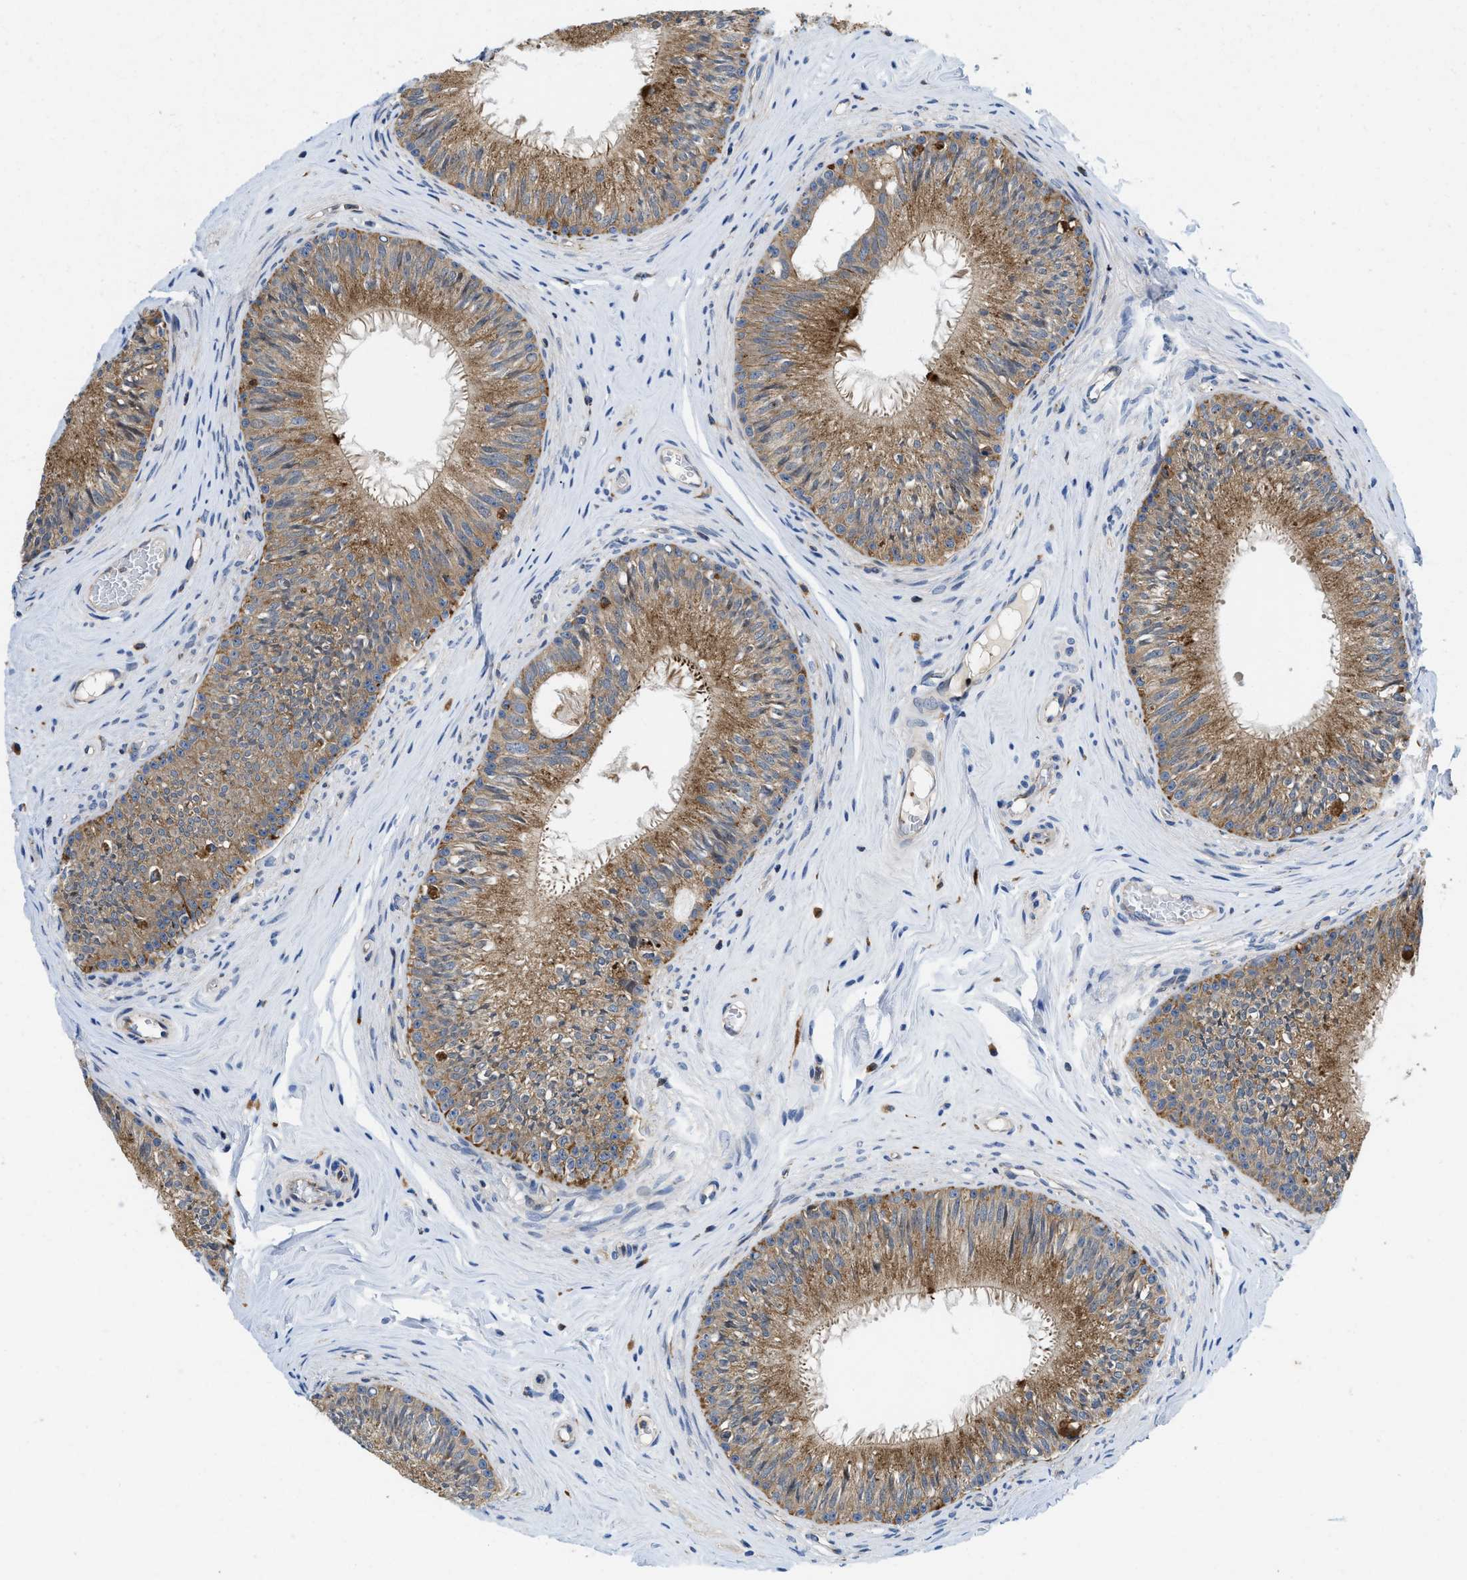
{"staining": {"intensity": "moderate", "quantity": ">75%", "location": "cytoplasmic/membranous"}, "tissue": "epididymis", "cell_type": "Glandular cells", "image_type": "normal", "snomed": [{"axis": "morphology", "description": "Normal tissue, NOS"}, {"axis": "topography", "description": "Testis"}, {"axis": "topography", "description": "Epididymis"}], "caption": "Epididymis stained for a protein displays moderate cytoplasmic/membranous positivity in glandular cells. Using DAB (3,3'-diaminobenzidine) (brown) and hematoxylin (blue) stains, captured at high magnification using brightfield microscopy.", "gene": "ENPP4", "patient": {"sex": "male", "age": 36}}